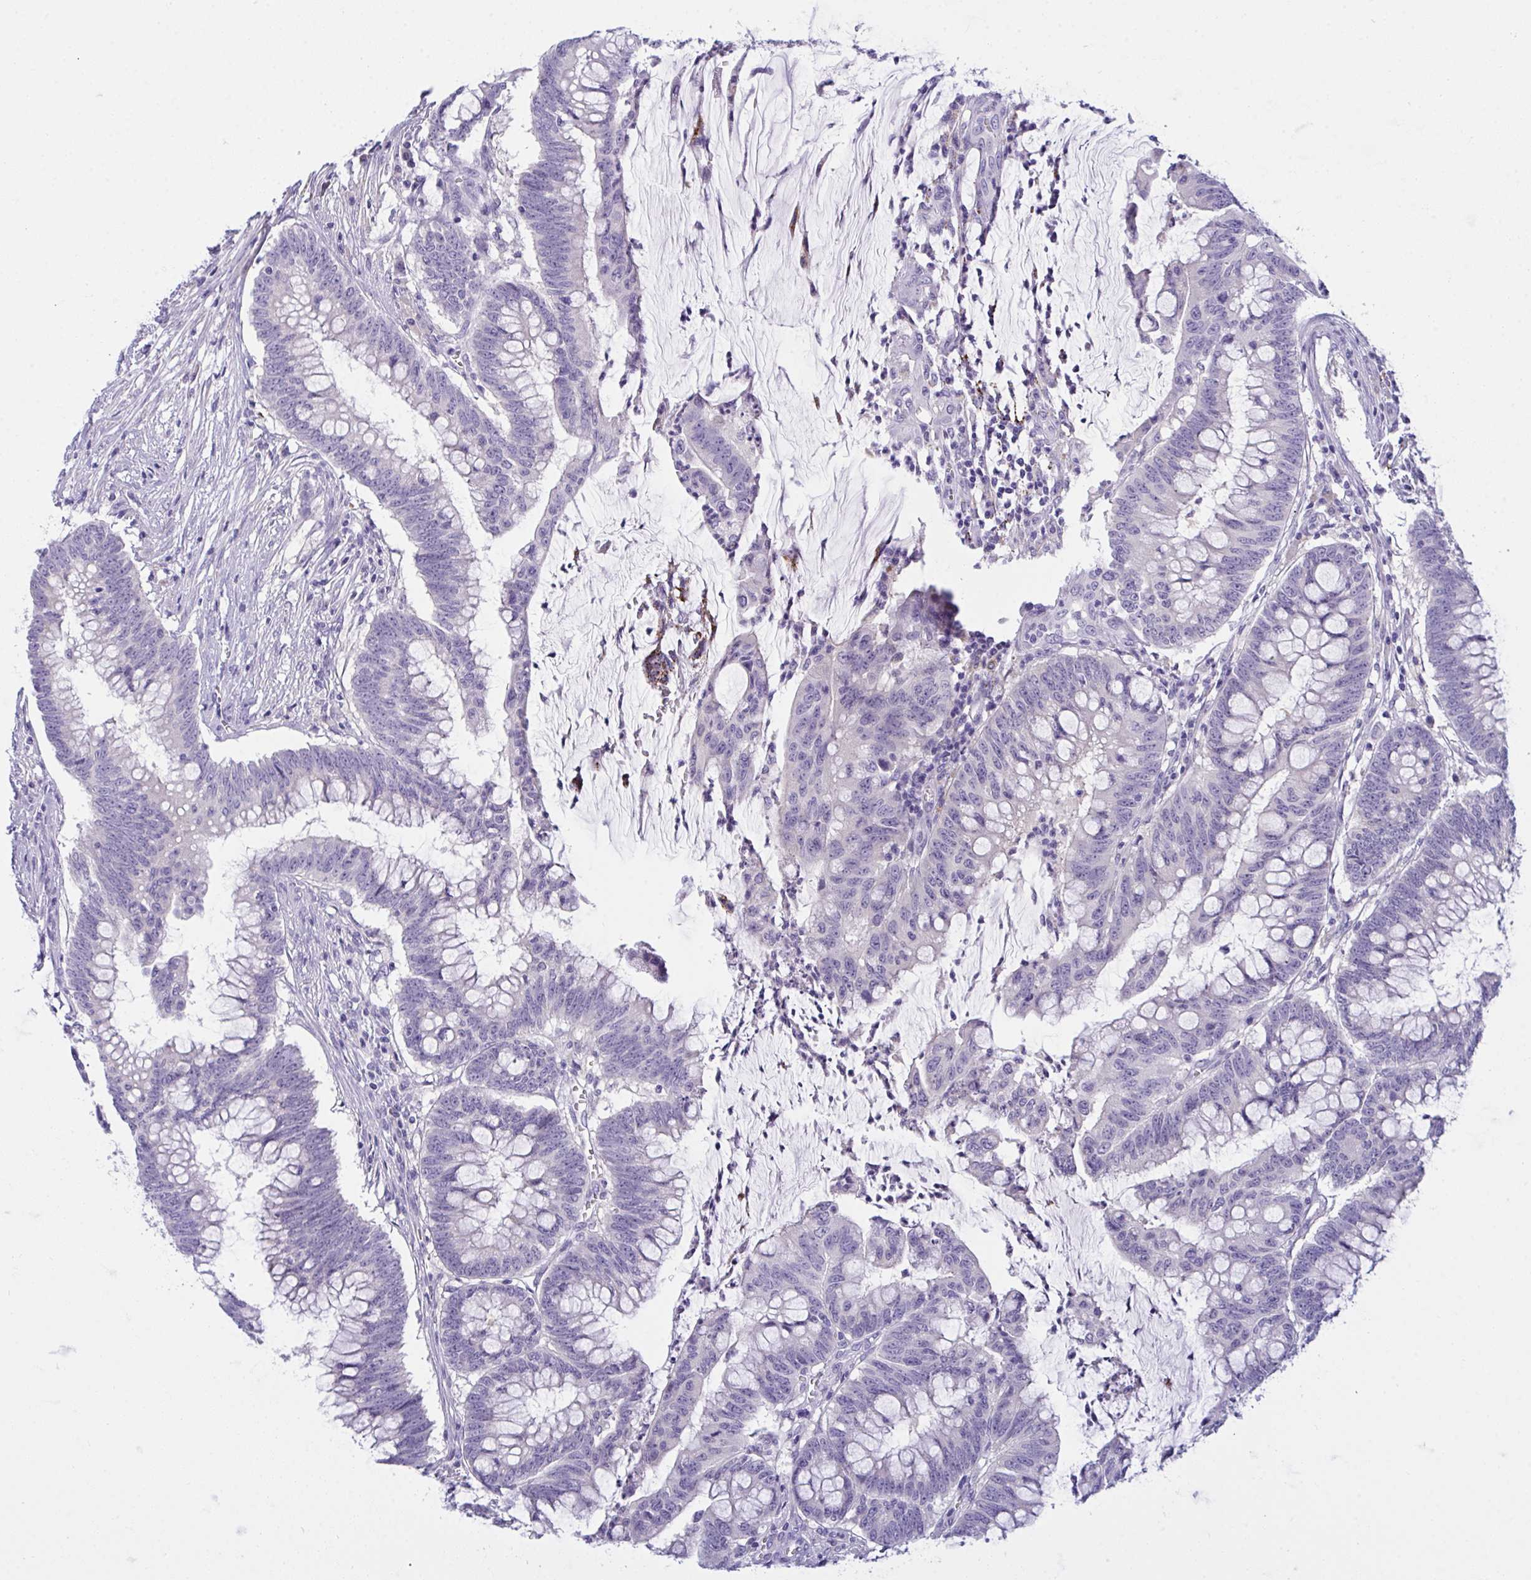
{"staining": {"intensity": "negative", "quantity": "none", "location": "none"}, "tissue": "colorectal cancer", "cell_type": "Tumor cells", "image_type": "cancer", "snomed": [{"axis": "morphology", "description": "Adenocarcinoma, NOS"}, {"axis": "topography", "description": "Colon"}], "caption": "Immunohistochemical staining of human colorectal adenocarcinoma reveals no significant expression in tumor cells.", "gene": "SEMA6B", "patient": {"sex": "male", "age": 62}}